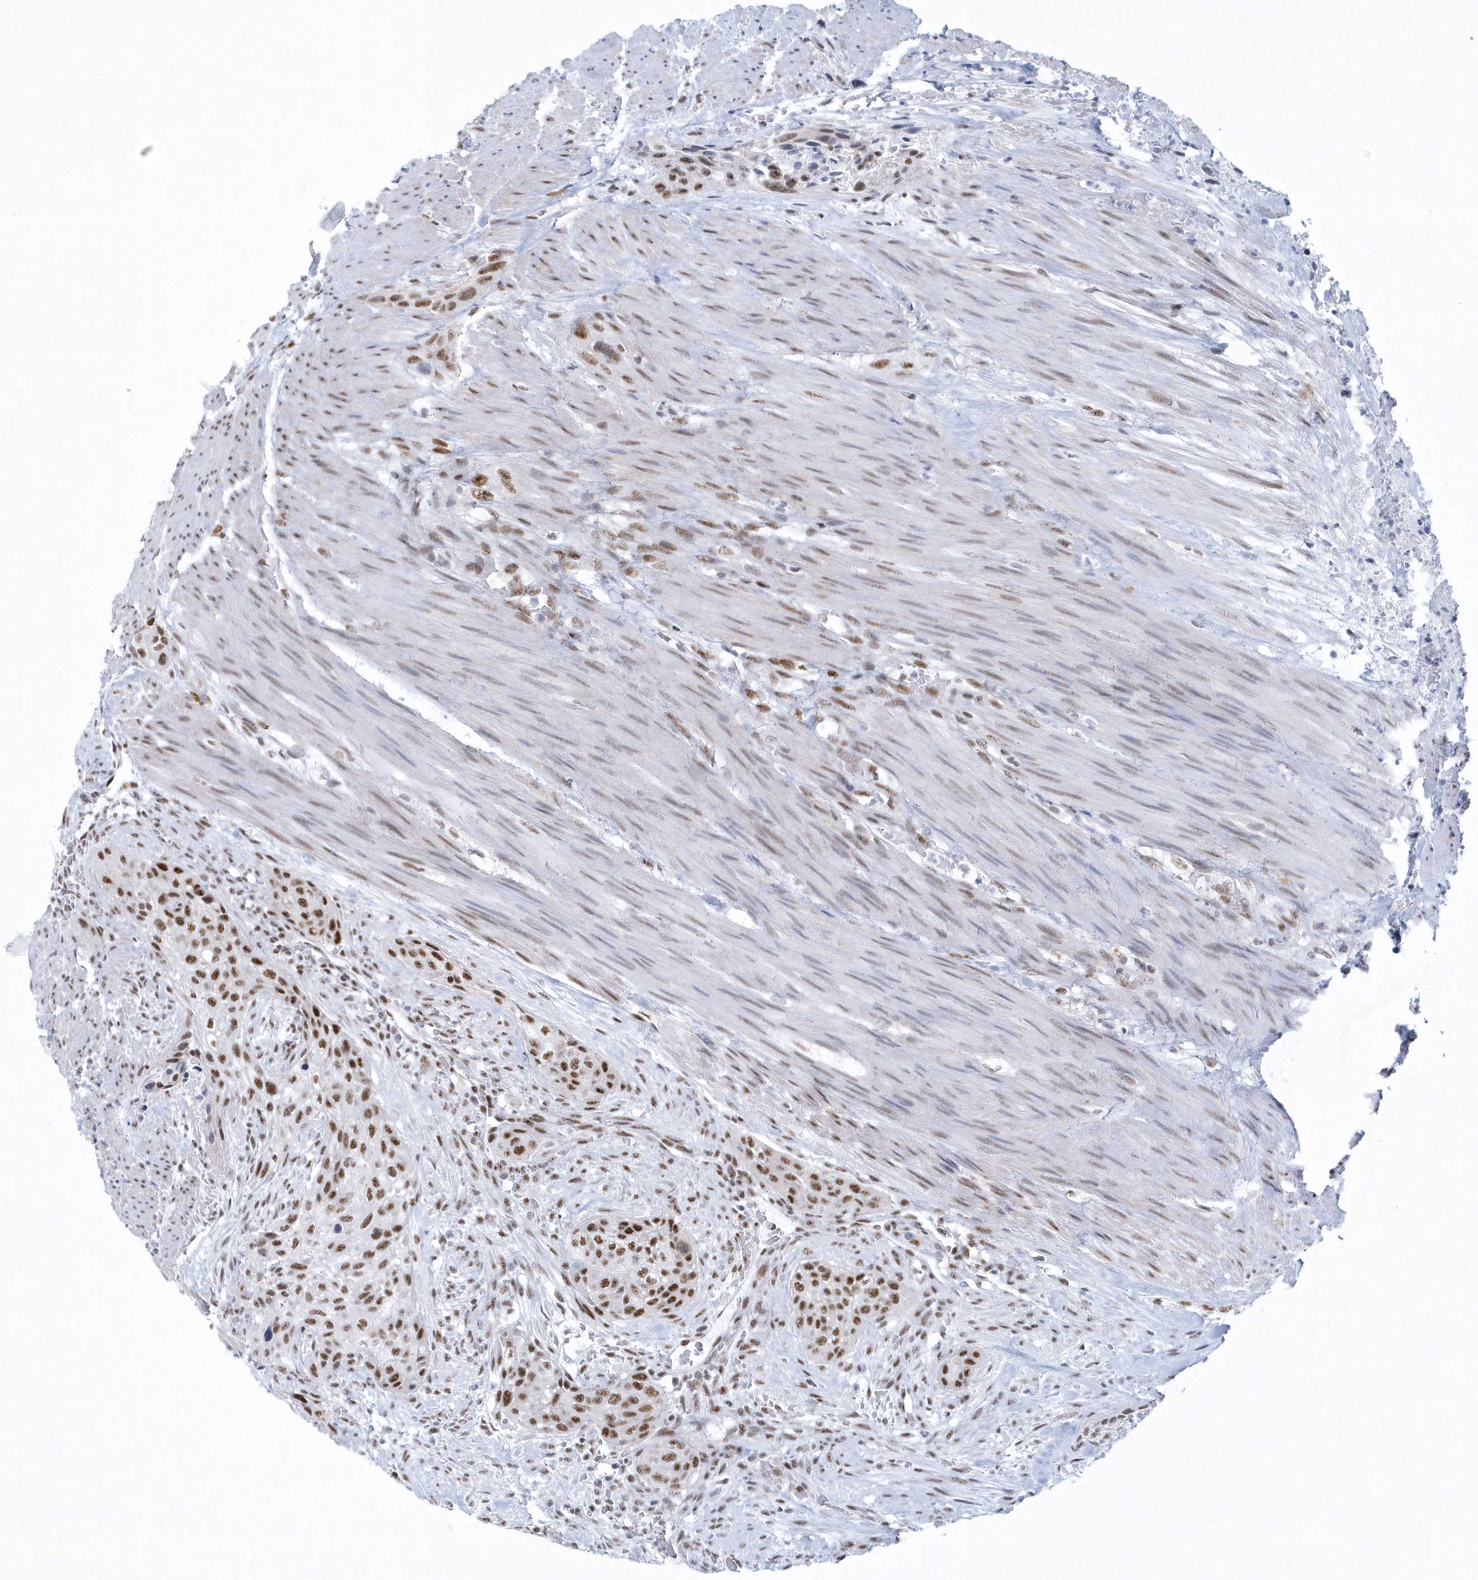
{"staining": {"intensity": "moderate", "quantity": ">75%", "location": "nuclear"}, "tissue": "urothelial cancer", "cell_type": "Tumor cells", "image_type": "cancer", "snomed": [{"axis": "morphology", "description": "Urothelial carcinoma, High grade"}, {"axis": "topography", "description": "Urinary bladder"}], "caption": "A brown stain shows moderate nuclear expression of a protein in human high-grade urothelial carcinoma tumor cells.", "gene": "DCLRE1A", "patient": {"sex": "male", "age": 35}}